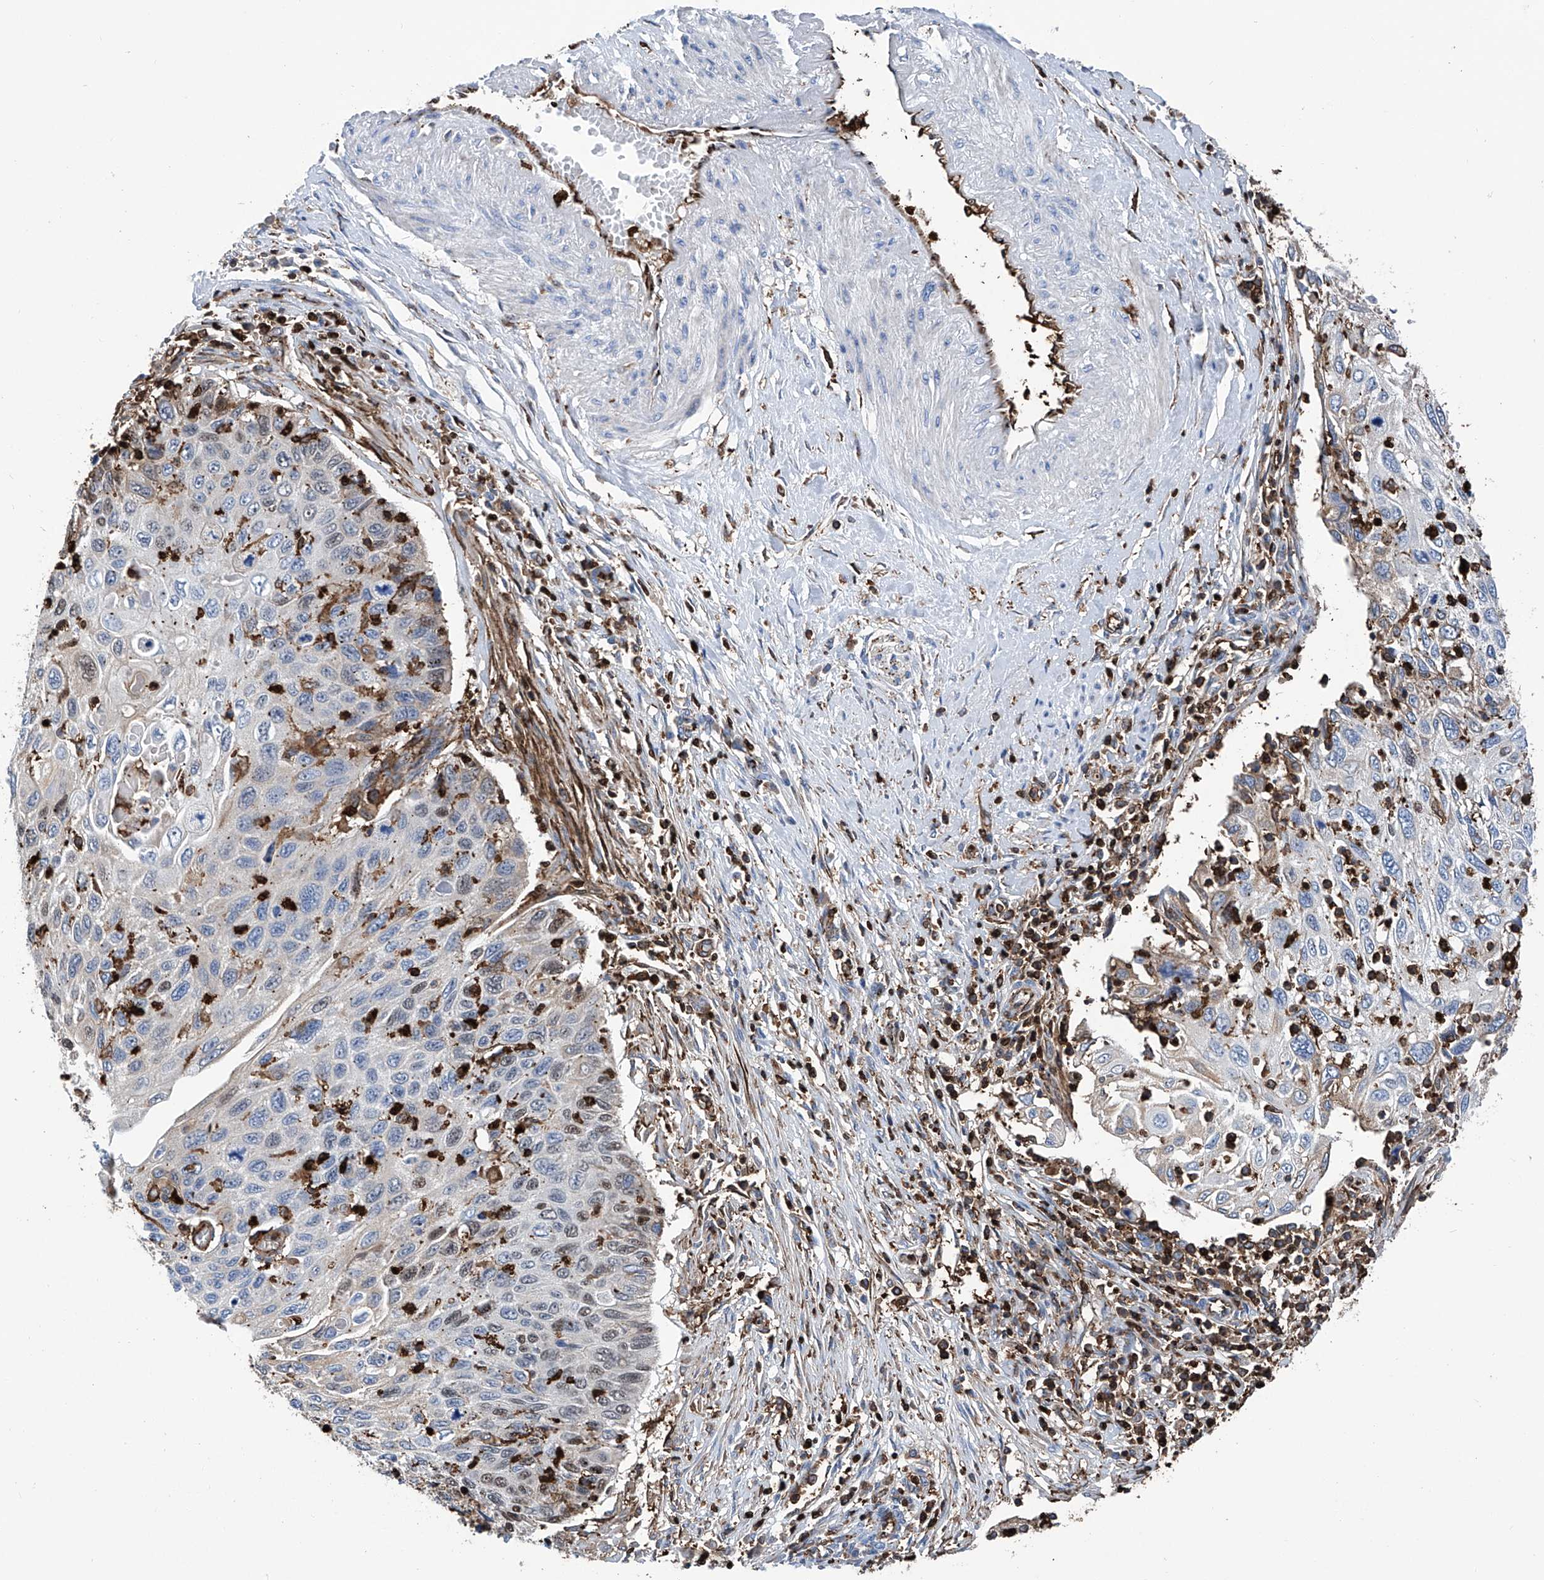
{"staining": {"intensity": "negative", "quantity": "none", "location": "none"}, "tissue": "cervical cancer", "cell_type": "Tumor cells", "image_type": "cancer", "snomed": [{"axis": "morphology", "description": "Squamous cell carcinoma, NOS"}, {"axis": "topography", "description": "Cervix"}], "caption": "Cervical cancer was stained to show a protein in brown. There is no significant expression in tumor cells. Brightfield microscopy of immunohistochemistry stained with DAB (3,3'-diaminobenzidine) (brown) and hematoxylin (blue), captured at high magnification.", "gene": "ZNF484", "patient": {"sex": "female", "age": 70}}